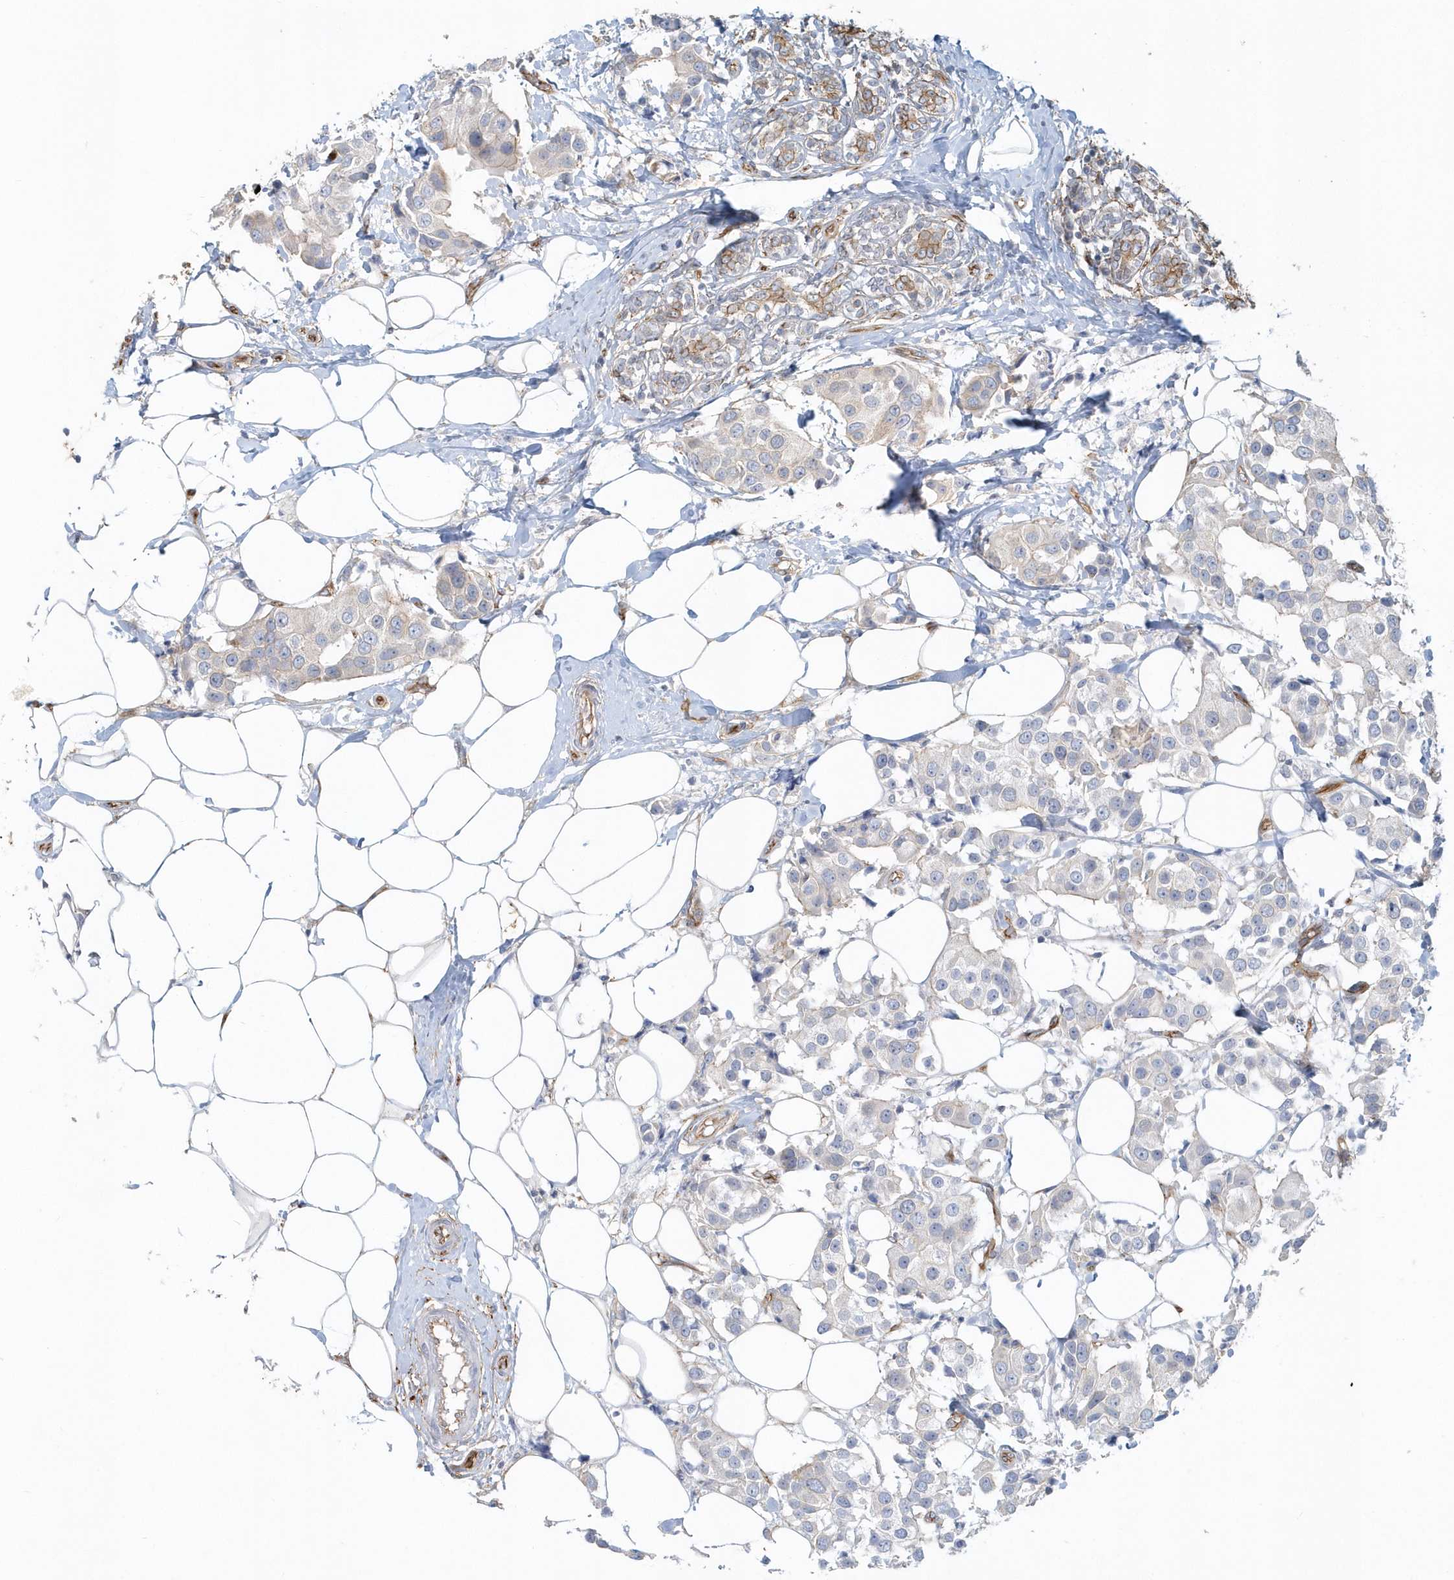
{"staining": {"intensity": "negative", "quantity": "none", "location": "none"}, "tissue": "breast cancer", "cell_type": "Tumor cells", "image_type": "cancer", "snomed": [{"axis": "morphology", "description": "Normal tissue, NOS"}, {"axis": "morphology", "description": "Duct carcinoma"}, {"axis": "topography", "description": "Breast"}], "caption": "The image shows no staining of tumor cells in infiltrating ductal carcinoma (breast).", "gene": "DNAH1", "patient": {"sex": "female", "age": 39}}